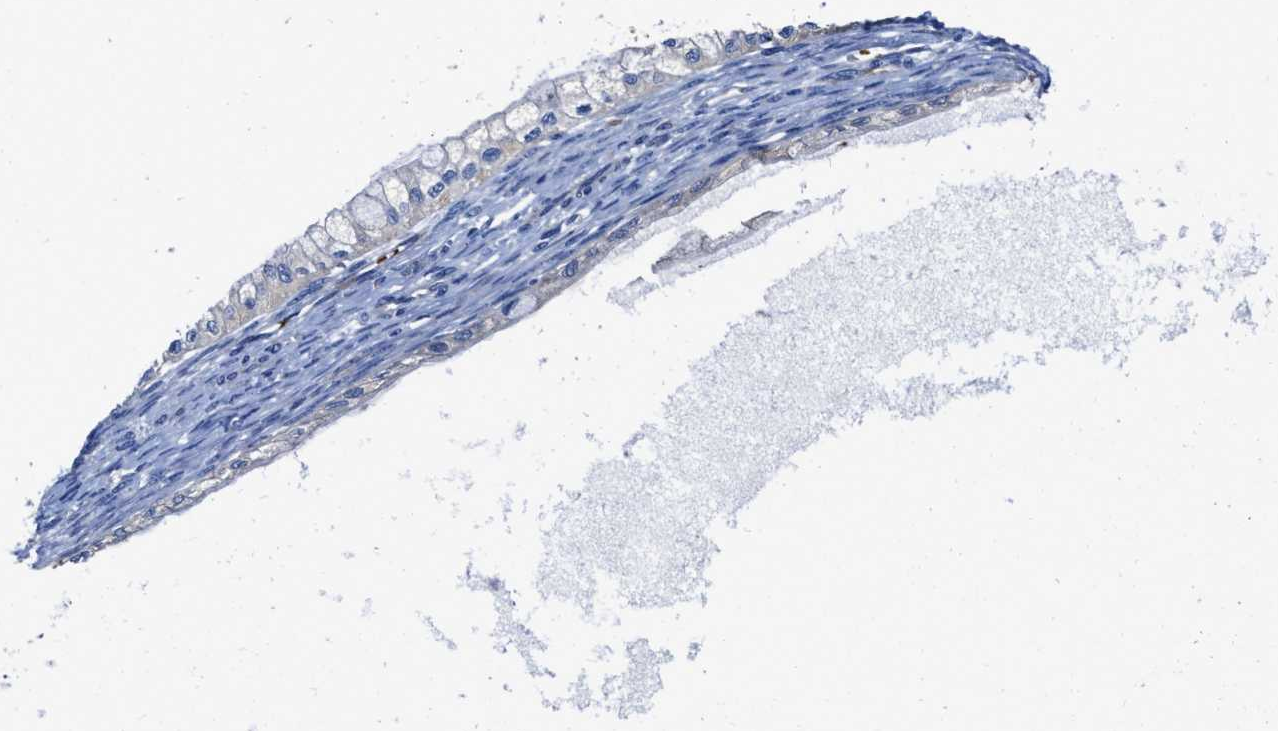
{"staining": {"intensity": "moderate", "quantity": ">75%", "location": "cytoplasmic/membranous"}, "tissue": "ovarian cancer", "cell_type": "Tumor cells", "image_type": "cancer", "snomed": [{"axis": "morphology", "description": "Cystadenocarcinoma, mucinous, NOS"}, {"axis": "topography", "description": "Ovary"}], "caption": "Tumor cells exhibit medium levels of moderate cytoplasmic/membranous staining in approximately >75% of cells in ovarian cancer (mucinous cystadenocarcinoma).", "gene": "PHLPP1", "patient": {"sex": "female", "age": 57}}